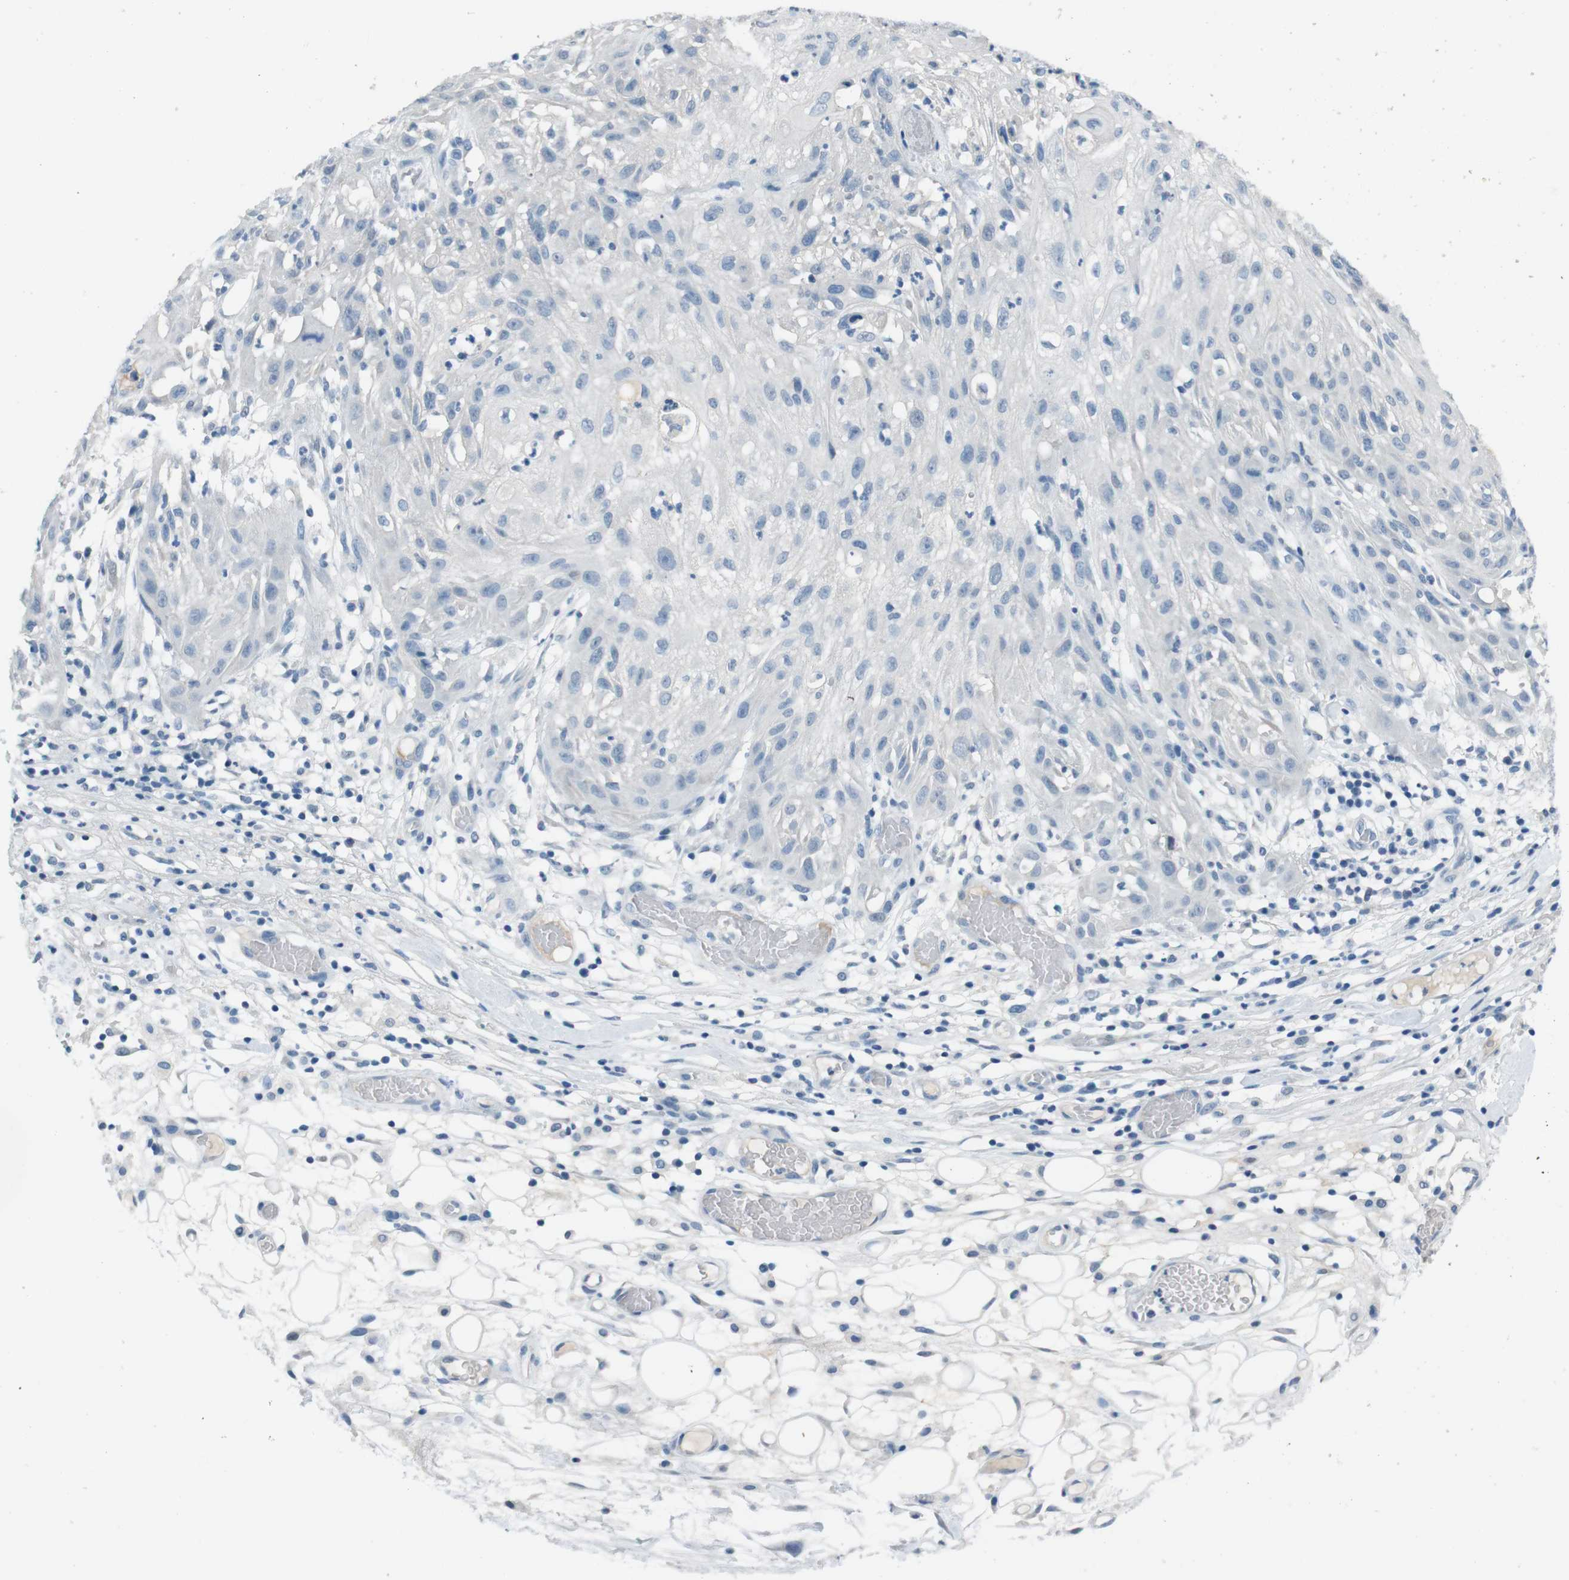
{"staining": {"intensity": "negative", "quantity": "none", "location": "none"}, "tissue": "skin cancer", "cell_type": "Tumor cells", "image_type": "cancer", "snomed": [{"axis": "morphology", "description": "Squamous cell carcinoma, NOS"}, {"axis": "topography", "description": "Skin"}], "caption": "The histopathology image shows no significant positivity in tumor cells of squamous cell carcinoma (skin).", "gene": "HRH2", "patient": {"sex": "male", "age": 75}}